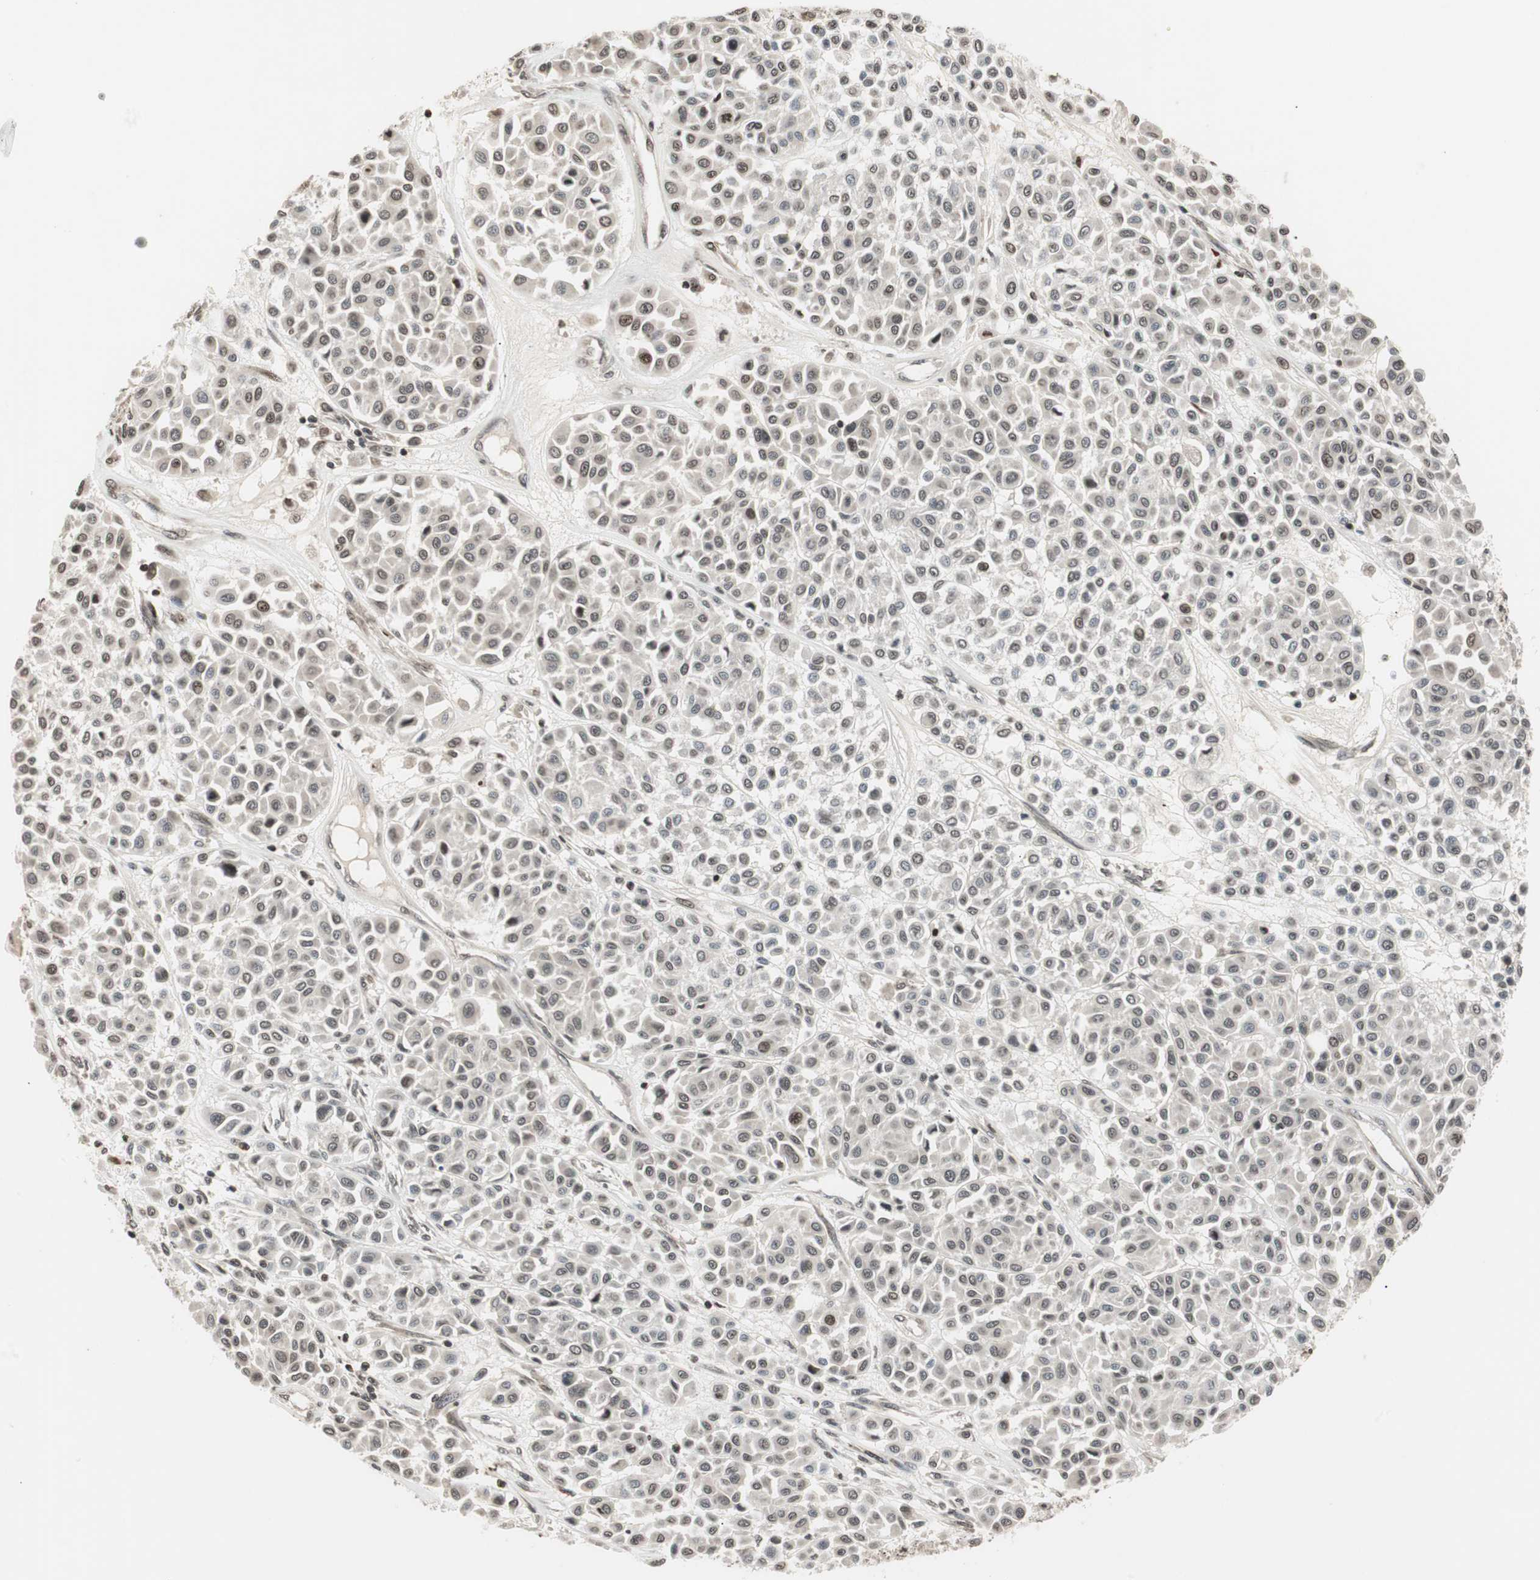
{"staining": {"intensity": "weak", "quantity": "<25%", "location": "nuclear"}, "tissue": "melanoma", "cell_type": "Tumor cells", "image_type": "cancer", "snomed": [{"axis": "morphology", "description": "Malignant melanoma, Metastatic site"}, {"axis": "topography", "description": "Soft tissue"}], "caption": "Immunohistochemistry histopathology image of neoplastic tissue: human melanoma stained with DAB reveals no significant protein staining in tumor cells.", "gene": "ZFC3H1", "patient": {"sex": "male", "age": 41}}